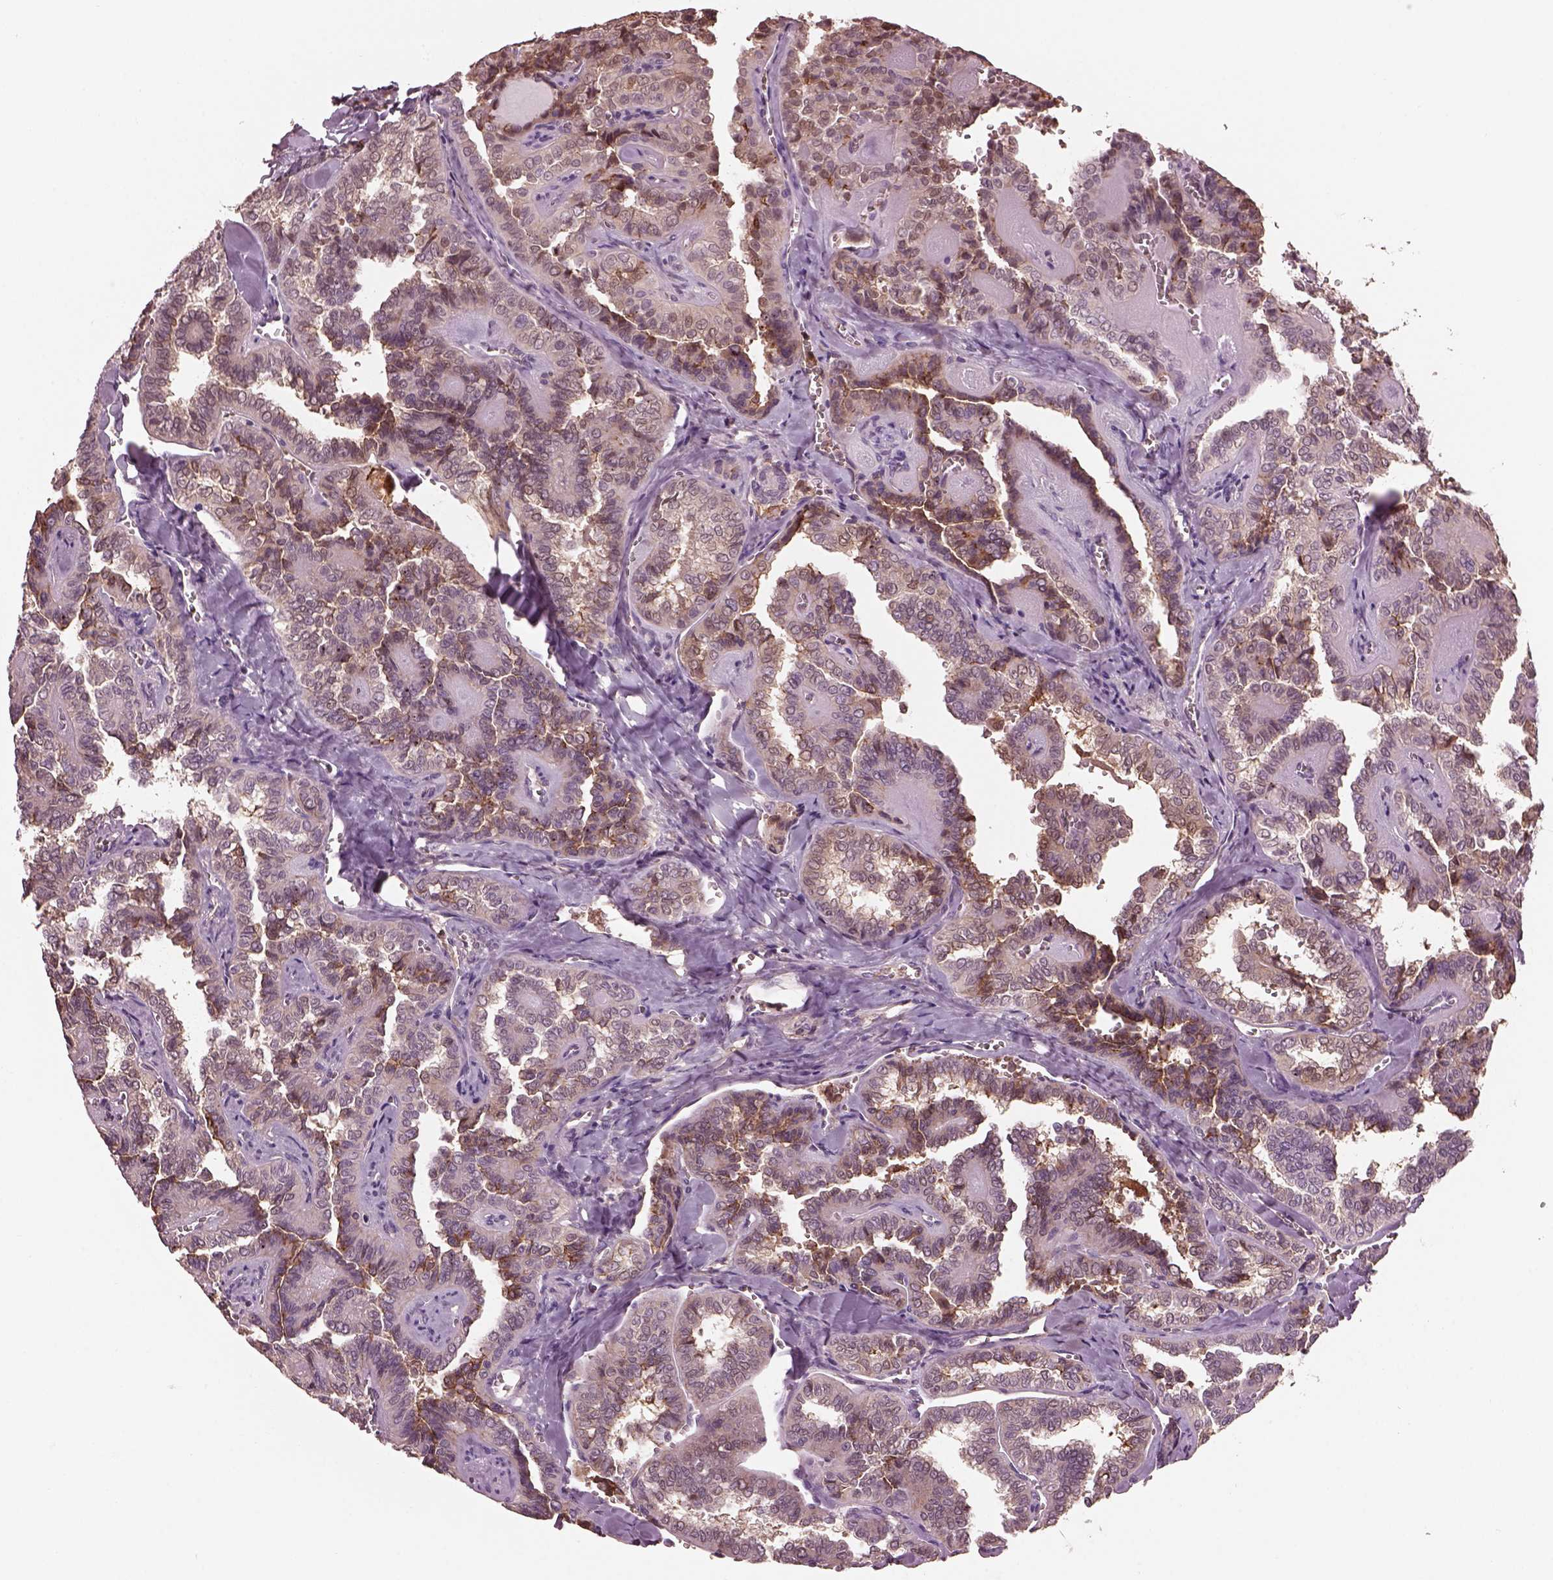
{"staining": {"intensity": "moderate", "quantity": "<25%", "location": "cytoplasmic/membranous"}, "tissue": "thyroid cancer", "cell_type": "Tumor cells", "image_type": "cancer", "snomed": [{"axis": "morphology", "description": "Papillary adenocarcinoma, NOS"}, {"axis": "topography", "description": "Thyroid gland"}], "caption": "Thyroid cancer stained for a protein (brown) reveals moderate cytoplasmic/membranous positive expression in about <25% of tumor cells.", "gene": "SRI", "patient": {"sex": "female", "age": 41}}